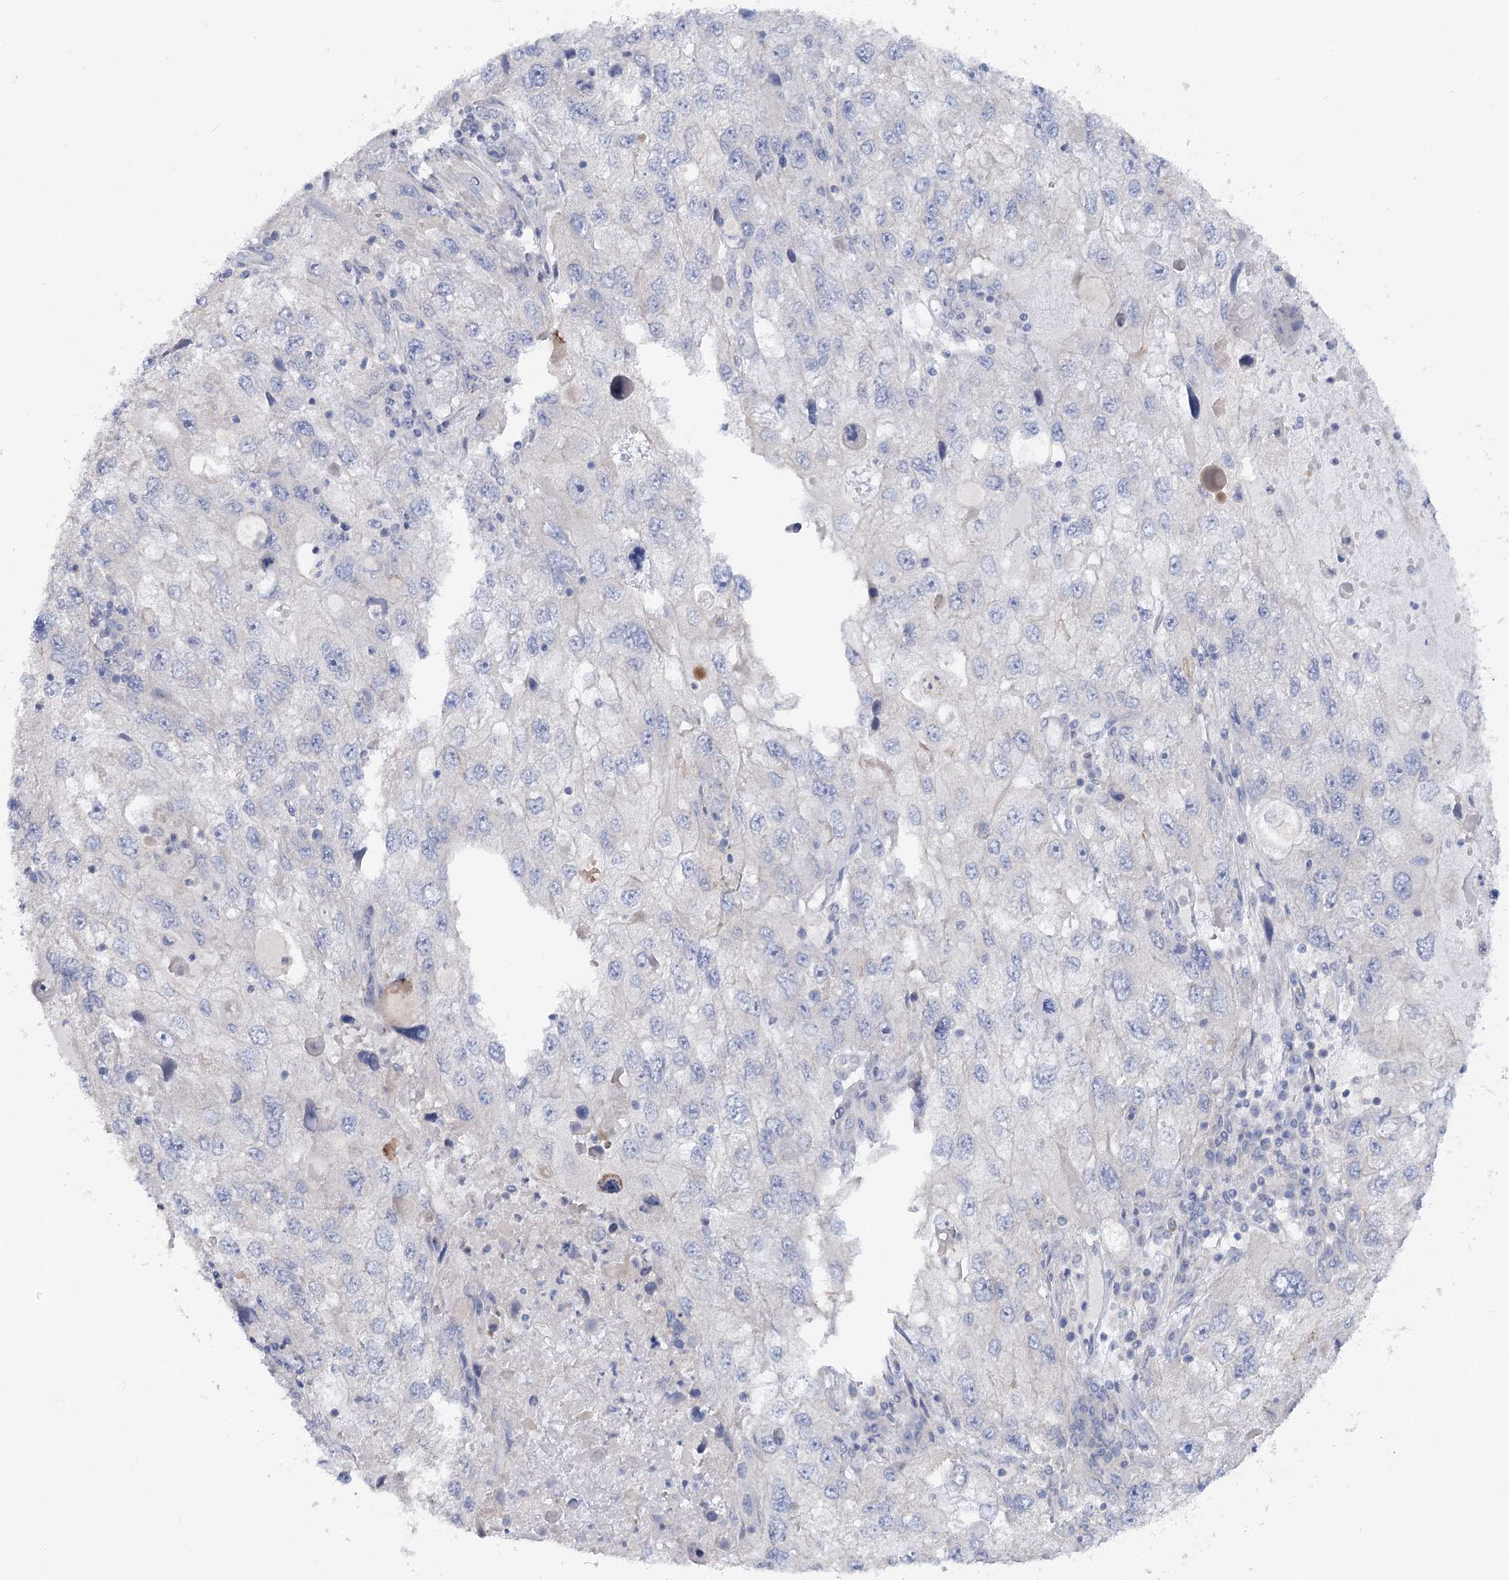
{"staining": {"intensity": "negative", "quantity": "none", "location": "none"}, "tissue": "endometrial cancer", "cell_type": "Tumor cells", "image_type": "cancer", "snomed": [{"axis": "morphology", "description": "Adenocarcinoma, NOS"}, {"axis": "topography", "description": "Endometrium"}], "caption": "Tumor cells show no significant staining in adenocarcinoma (endometrial).", "gene": "SCN11A", "patient": {"sex": "female", "age": 49}}